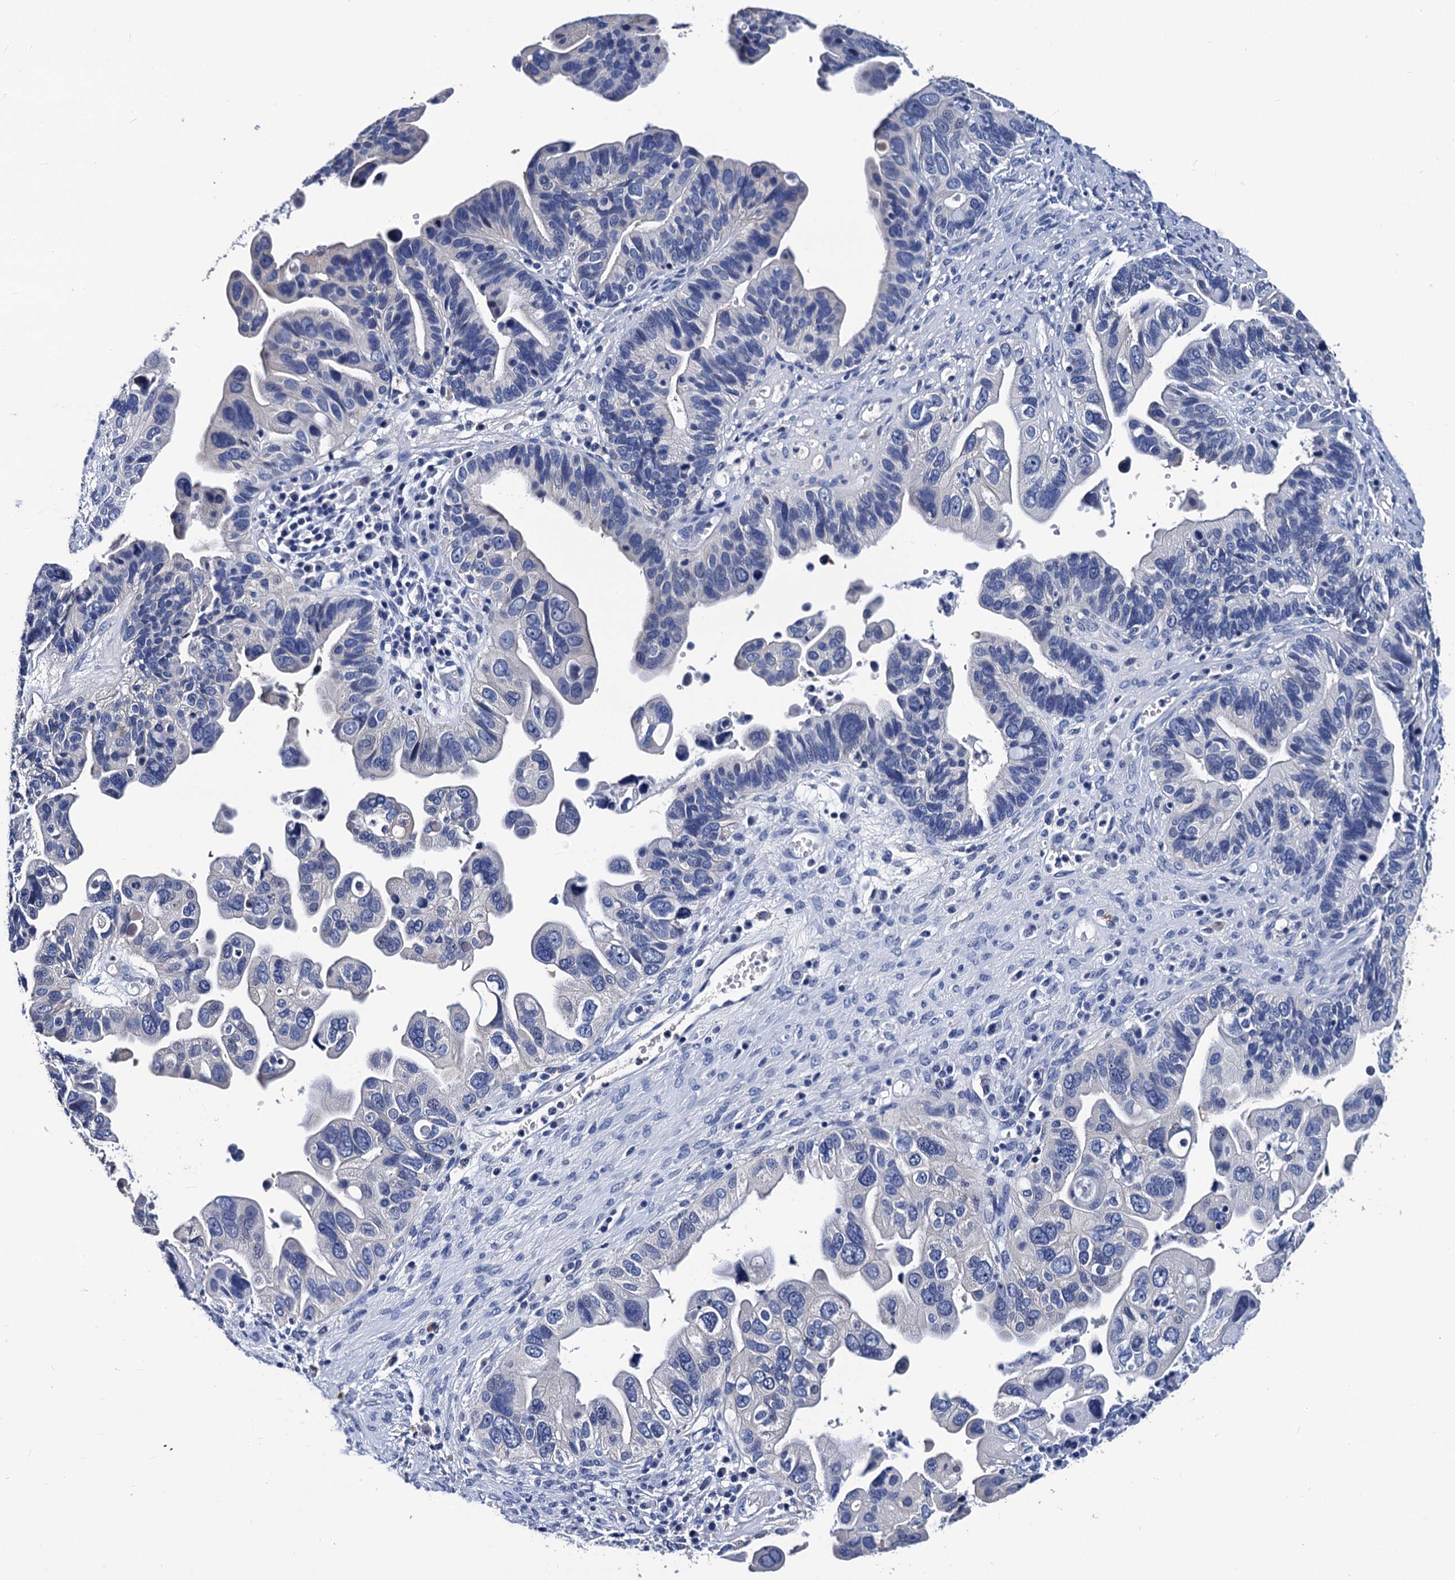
{"staining": {"intensity": "negative", "quantity": "none", "location": "none"}, "tissue": "ovarian cancer", "cell_type": "Tumor cells", "image_type": "cancer", "snomed": [{"axis": "morphology", "description": "Cystadenocarcinoma, serous, NOS"}, {"axis": "topography", "description": "Ovary"}], "caption": "Tumor cells show no significant protein positivity in ovarian cancer (serous cystadenocarcinoma).", "gene": "LRRC30", "patient": {"sex": "female", "age": 56}}